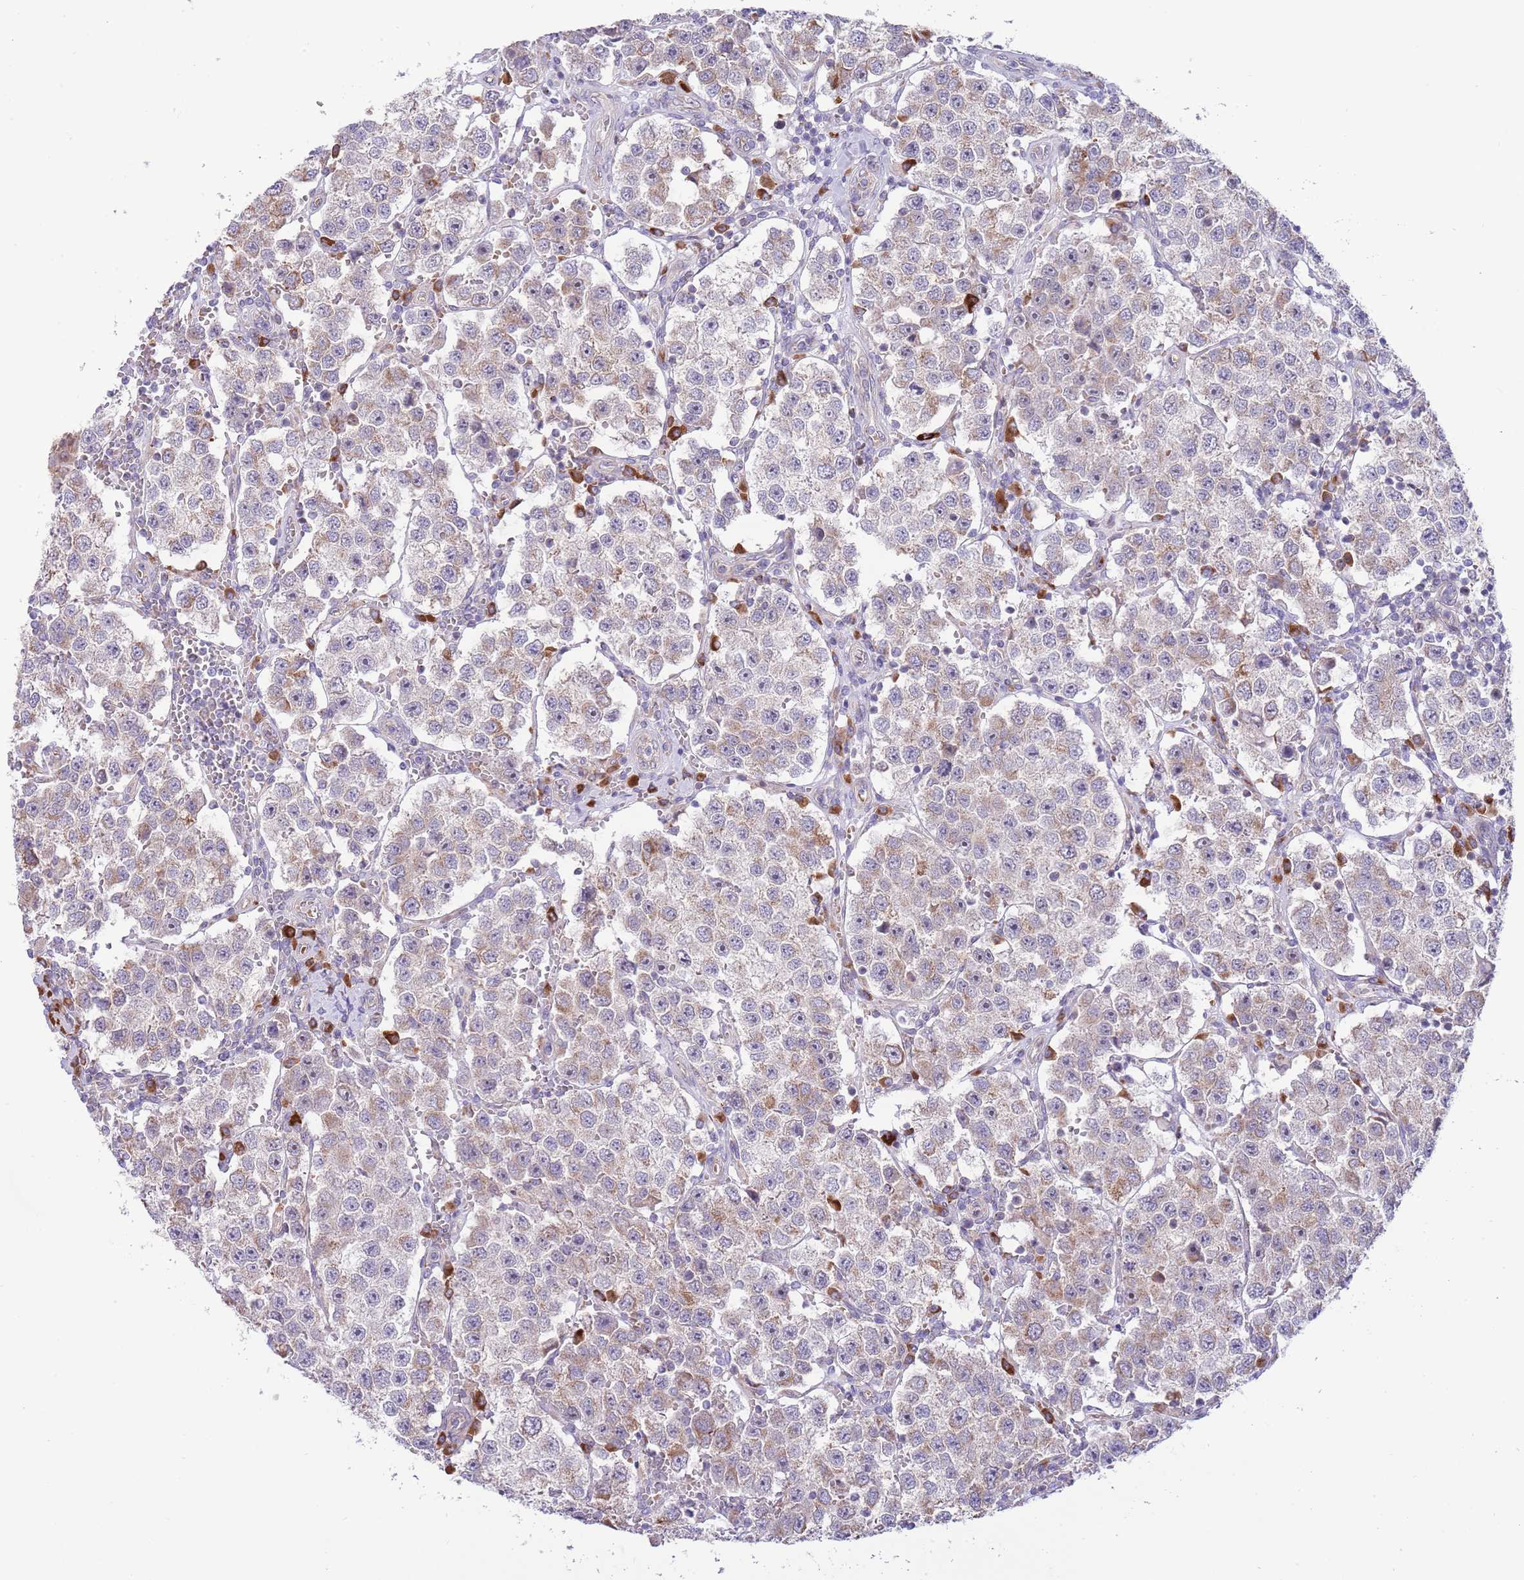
{"staining": {"intensity": "weak", "quantity": "25%-75%", "location": "cytoplasmic/membranous"}, "tissue": "testis cancer", "cell_type": "Tumor cells", "image_type": "cancer", "snomed": [{"axis": "morphology", "description": "Seminoma, NOS"}, {"axis": "topography", "description": "Testis"}], "caption": "Immunohistochemistry (IHC) histopathology image of human testis seminoma stained for a protein (brown), which demonstrates low levels of weak cytoplasmic/membranous staining in about 25%-75% of tumor cells.", "gene": "DAND5", "patient": {"sex": "male", "age": 37}}